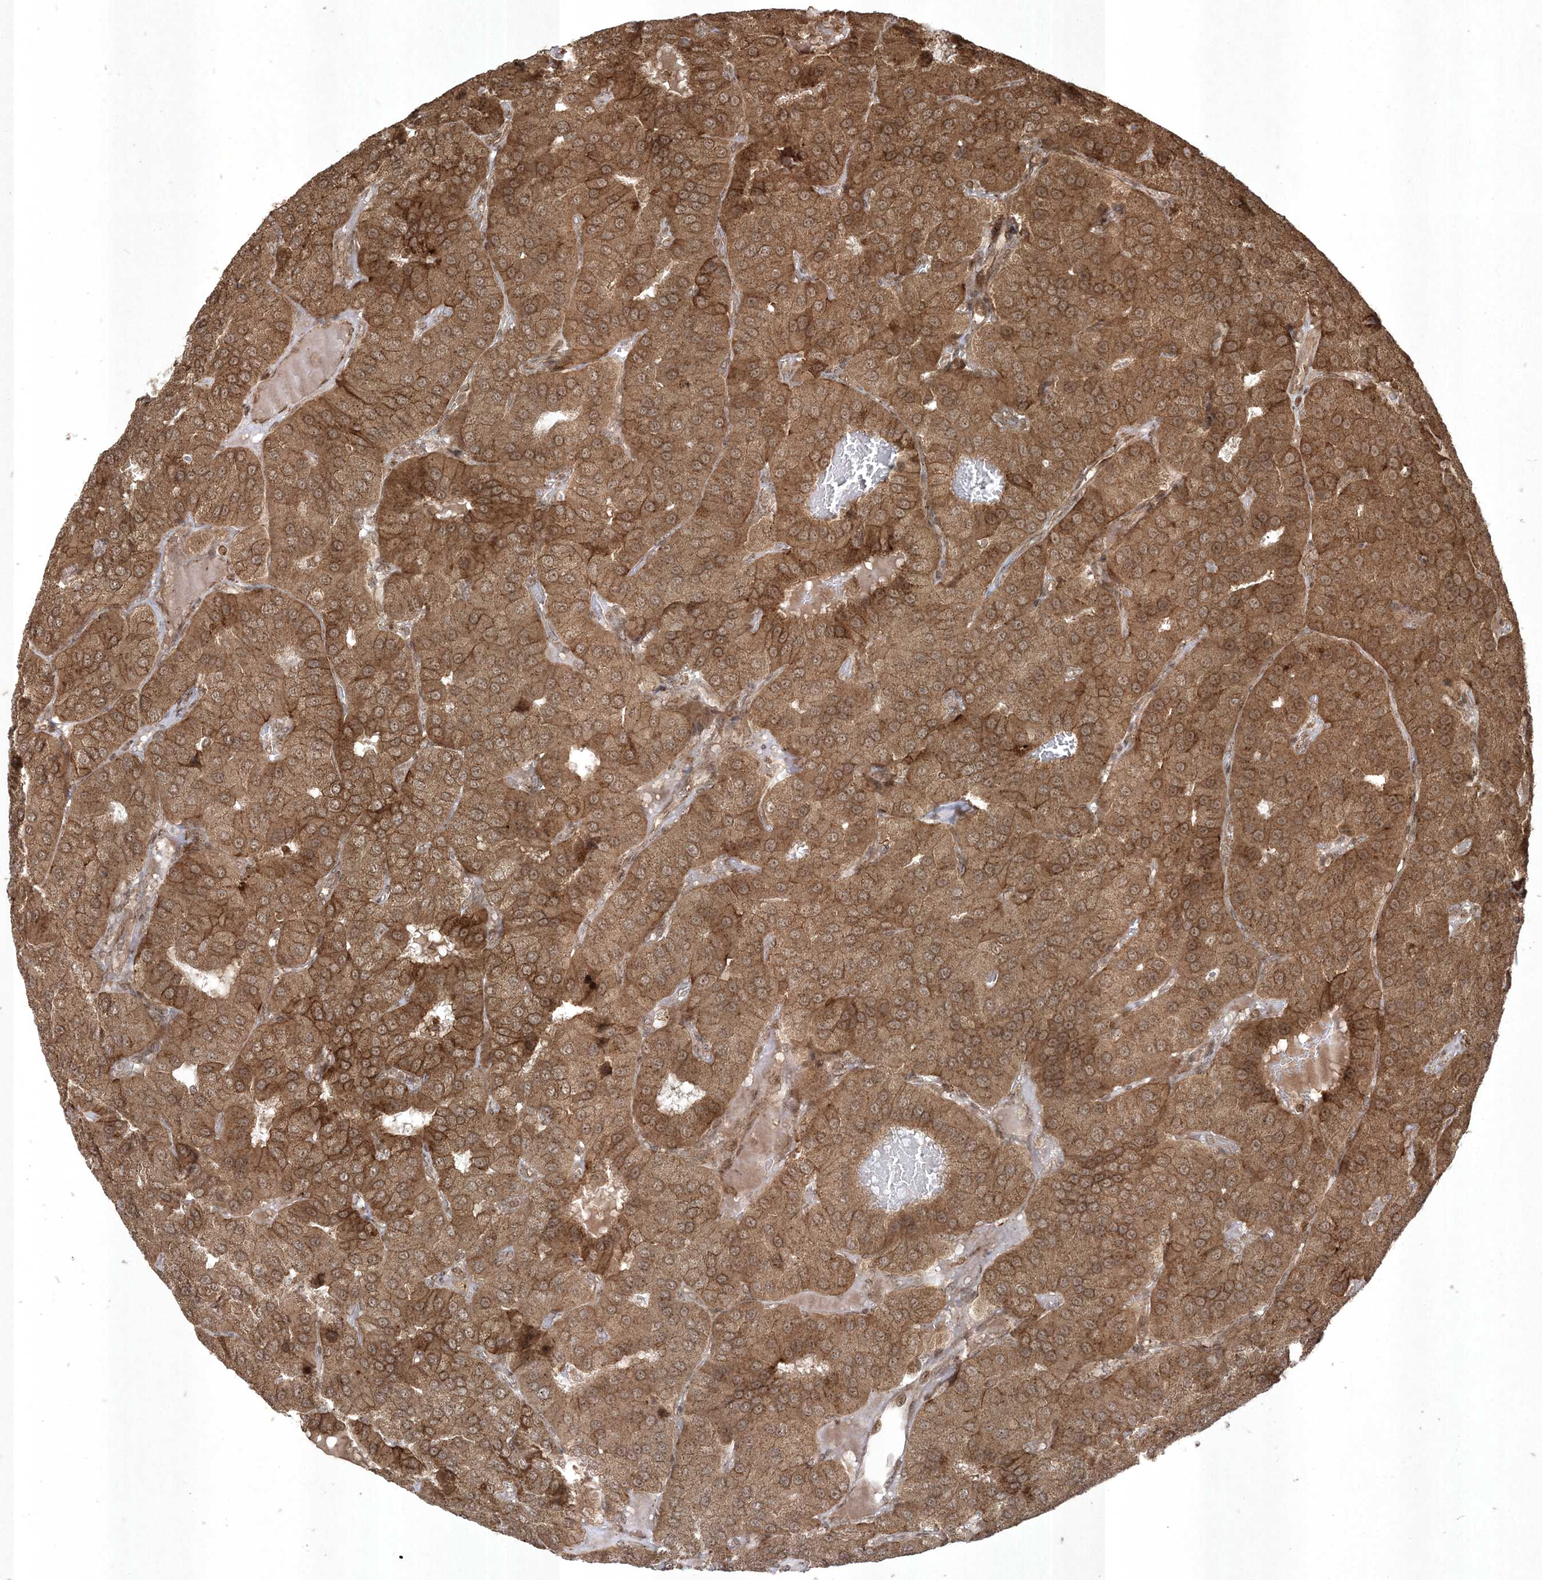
{"staining": {"intensity": "moderate", "quantity": ">75%", "location": "cytoplasmic/membranous"}, "tissue": "parathyroid gland", "cell_type": "Glandular cells", "image_type": "normal", "snomed": [{"axis": "morphology", "description": "Normal tissue, NOS"}, {"axis": "morphology", "description": "Adenoma, NOS"}, {"axis": "topography", "description": "Parathyroid gland"}], "caption": "Glandular cells show medium levels of moderate cytoplasmic/membranous positivity in approximately >75% of cells in normal human parathyroid gland.", "gene": "RRAS", "patient": {"sex": "female", "age": 86}}